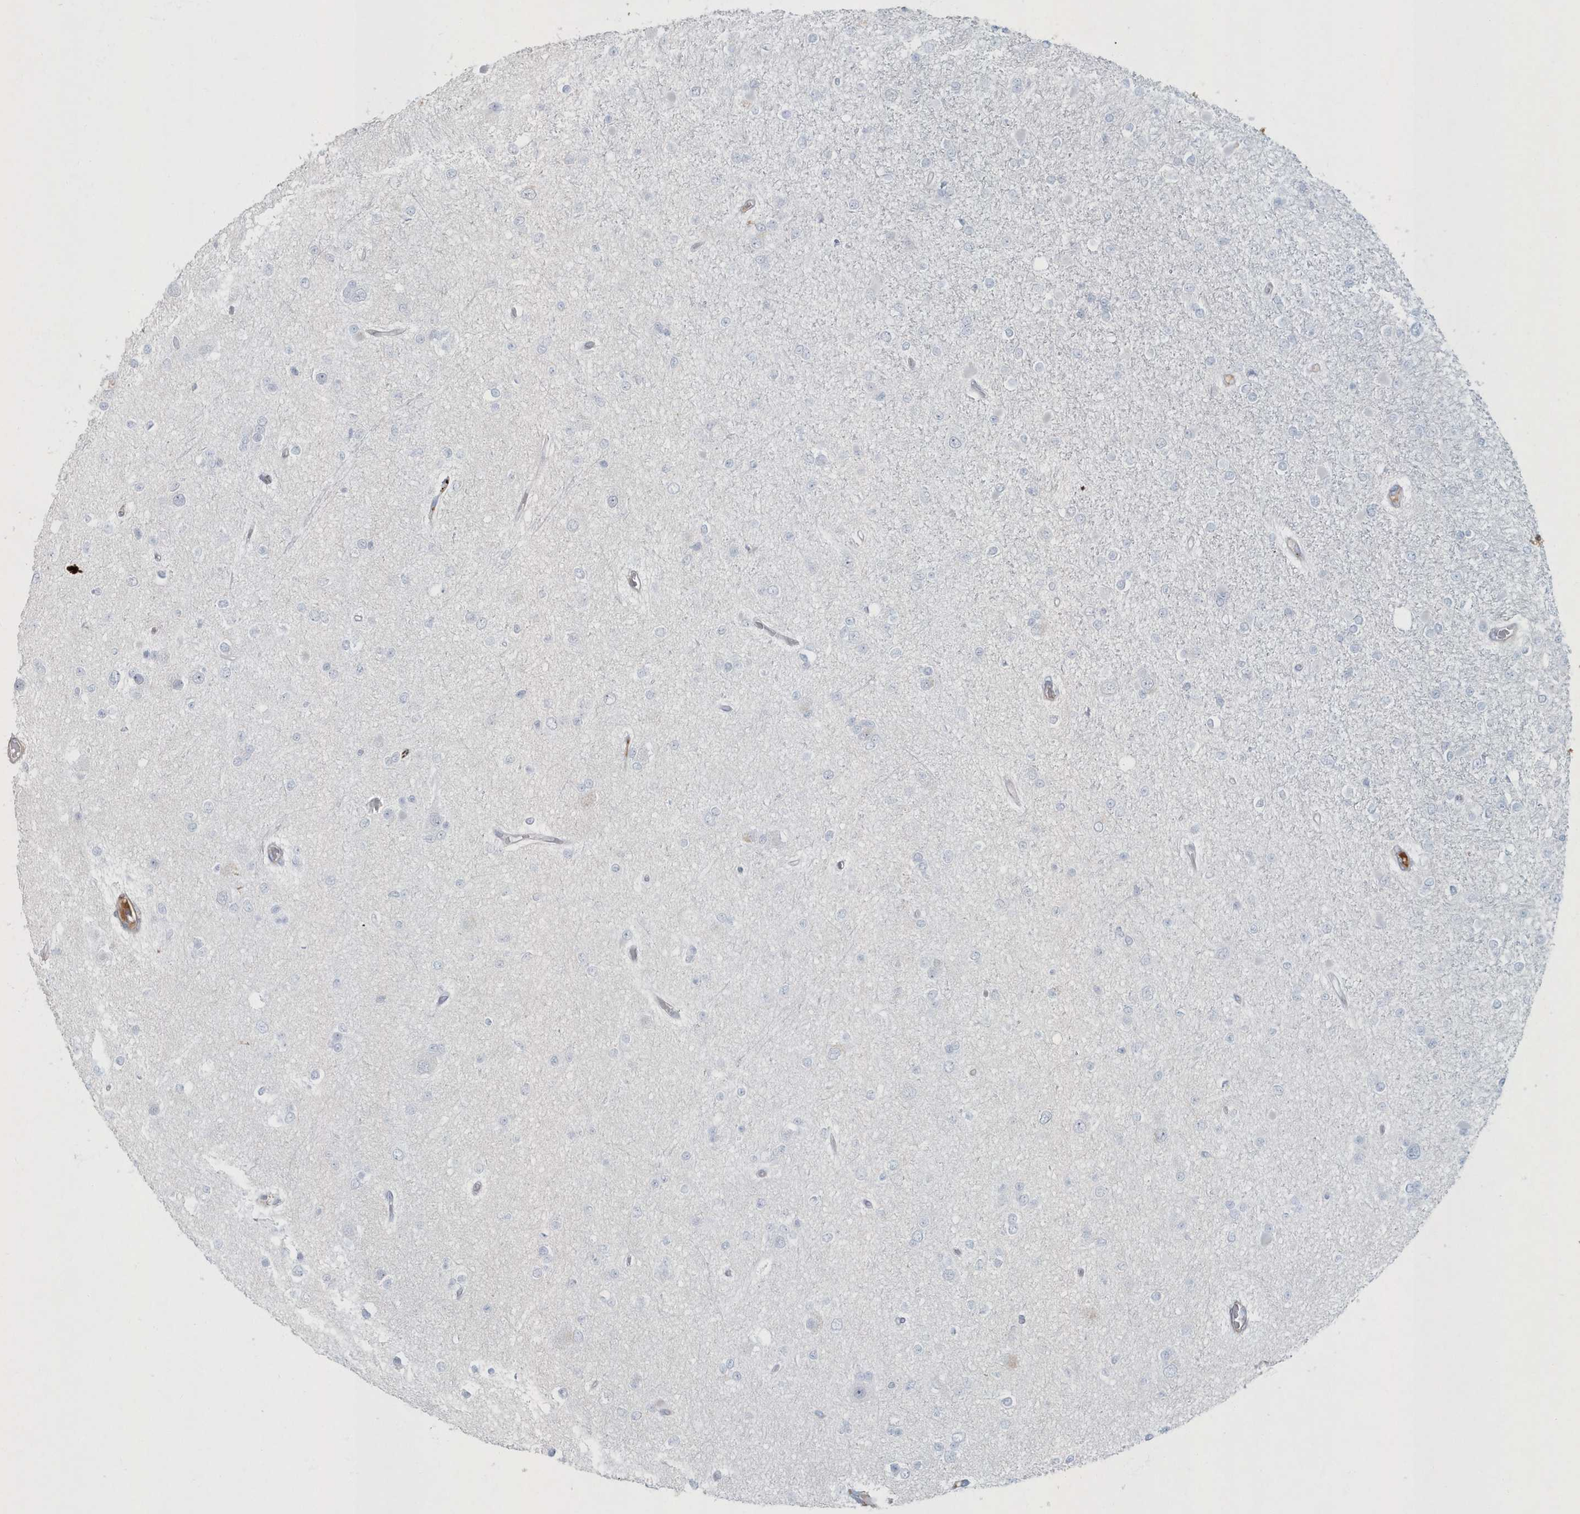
{"staining": {"intensity": "negative", "quantity": "none", "location": "none"}, "tissue": "glioma", "cell_type": "Tumor cells", "image_type": "cancer", "snomed": [{"axis": "morphology", "description": "Glioma, malignant, Low grade"}, {"axis": "topography", "description": "Brain"}], "caption": "The photomicrograph reveals no staining of tumor cells in glioma.", "gene": "MYOT", "patient": {"sex": "female", "age": 22}}